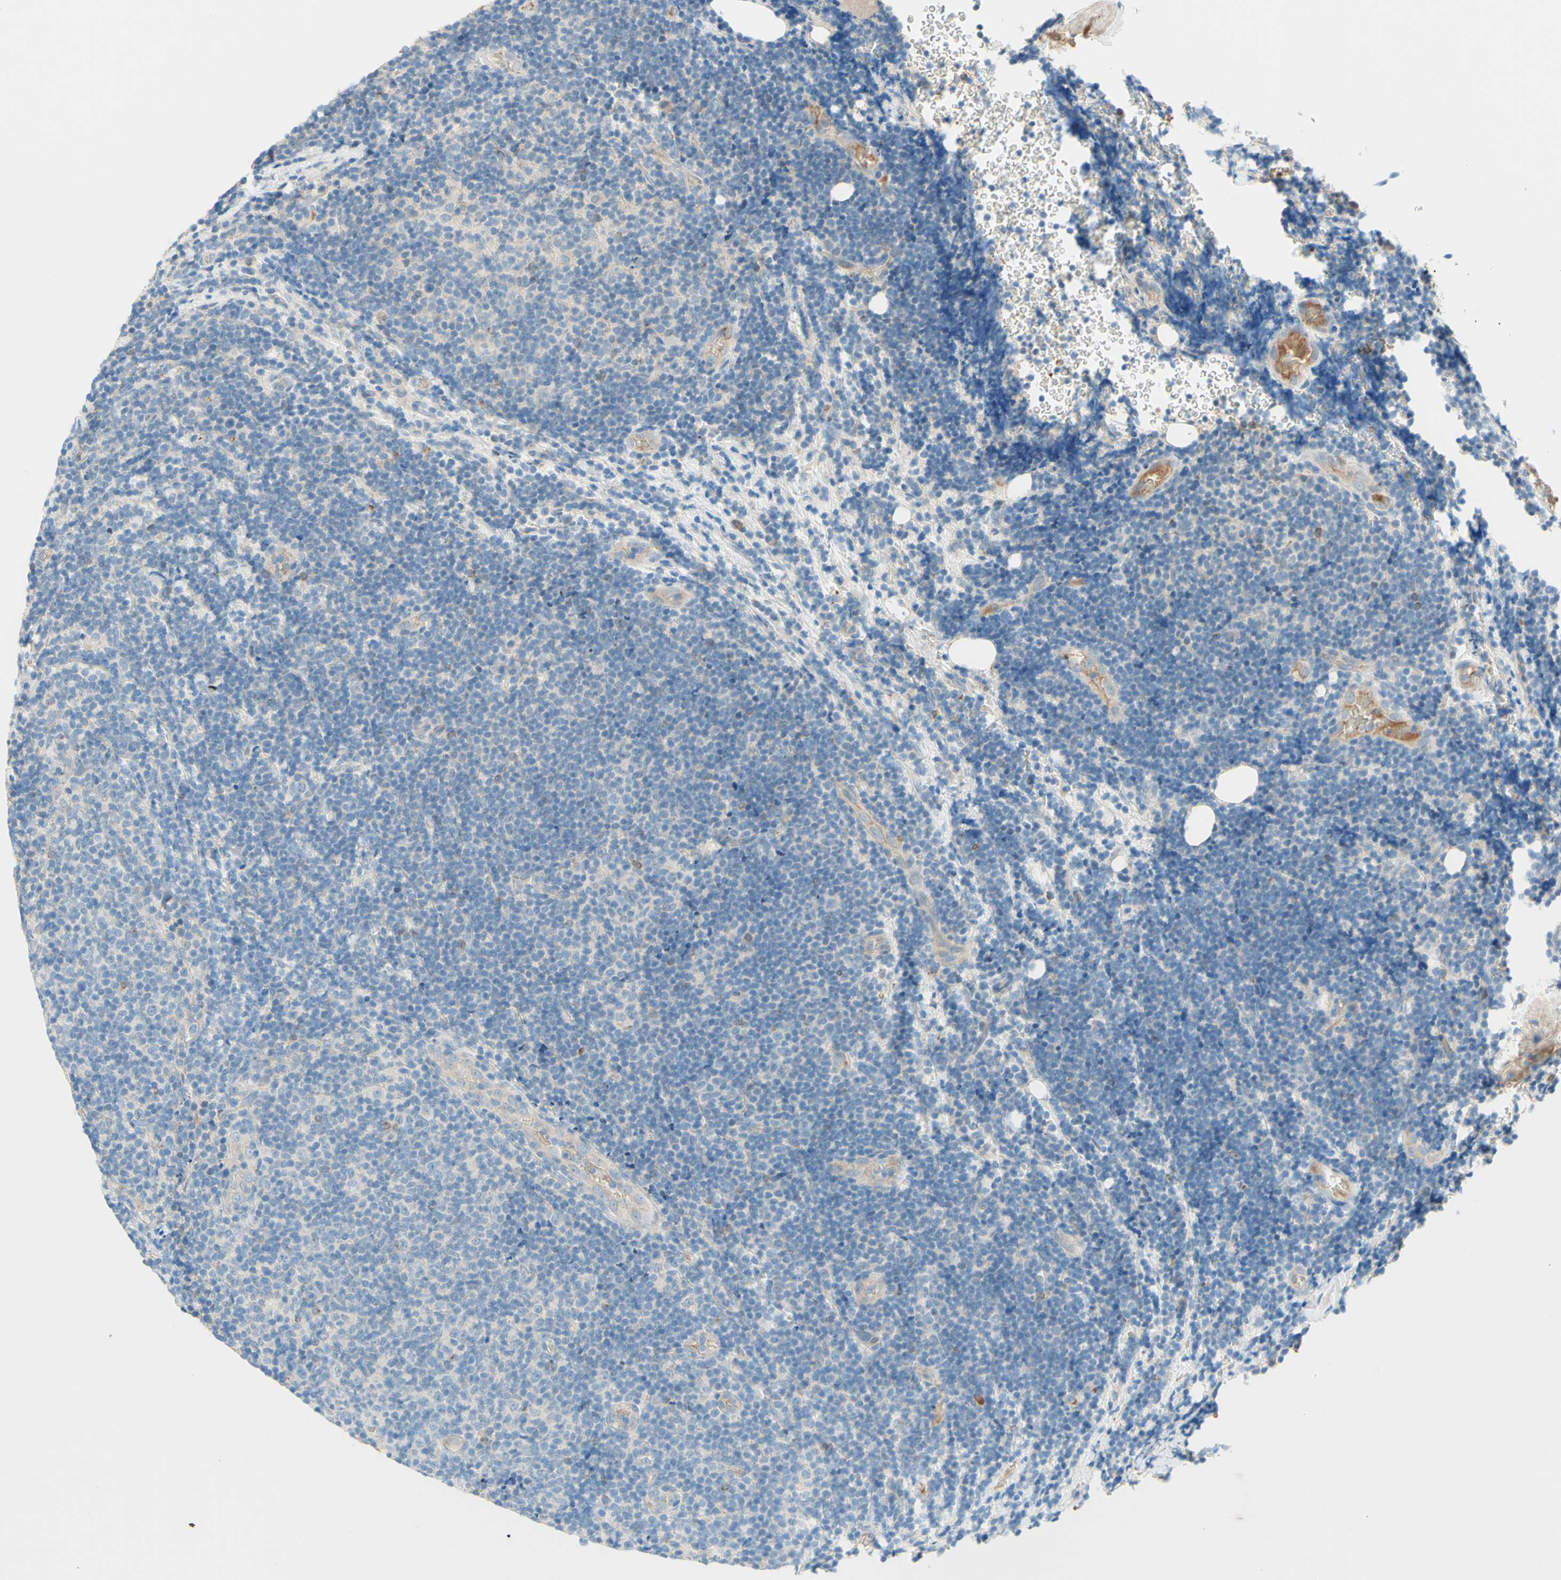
{"staining": {"intensity": "negative", "quantity": "none", "location": "none"}, "tissue": "lymphoma", "cell_type": "Tumor cells", "image_type": "cancer", "snomed": [{"axis": "morphology", "description": "Malignant lymphoma, non-Hodgkin's type, Low grade"}, {"axis": "topography", "description": "Lymph node"}], "caption": "Immunohistochemical staining of human malignant lymphoma, non-Hodgkin's type (low-grade) demonstrates no significant expression in tumor cells.", "gene": "IL2", "patient": {"sex": "male", "age": 83}}